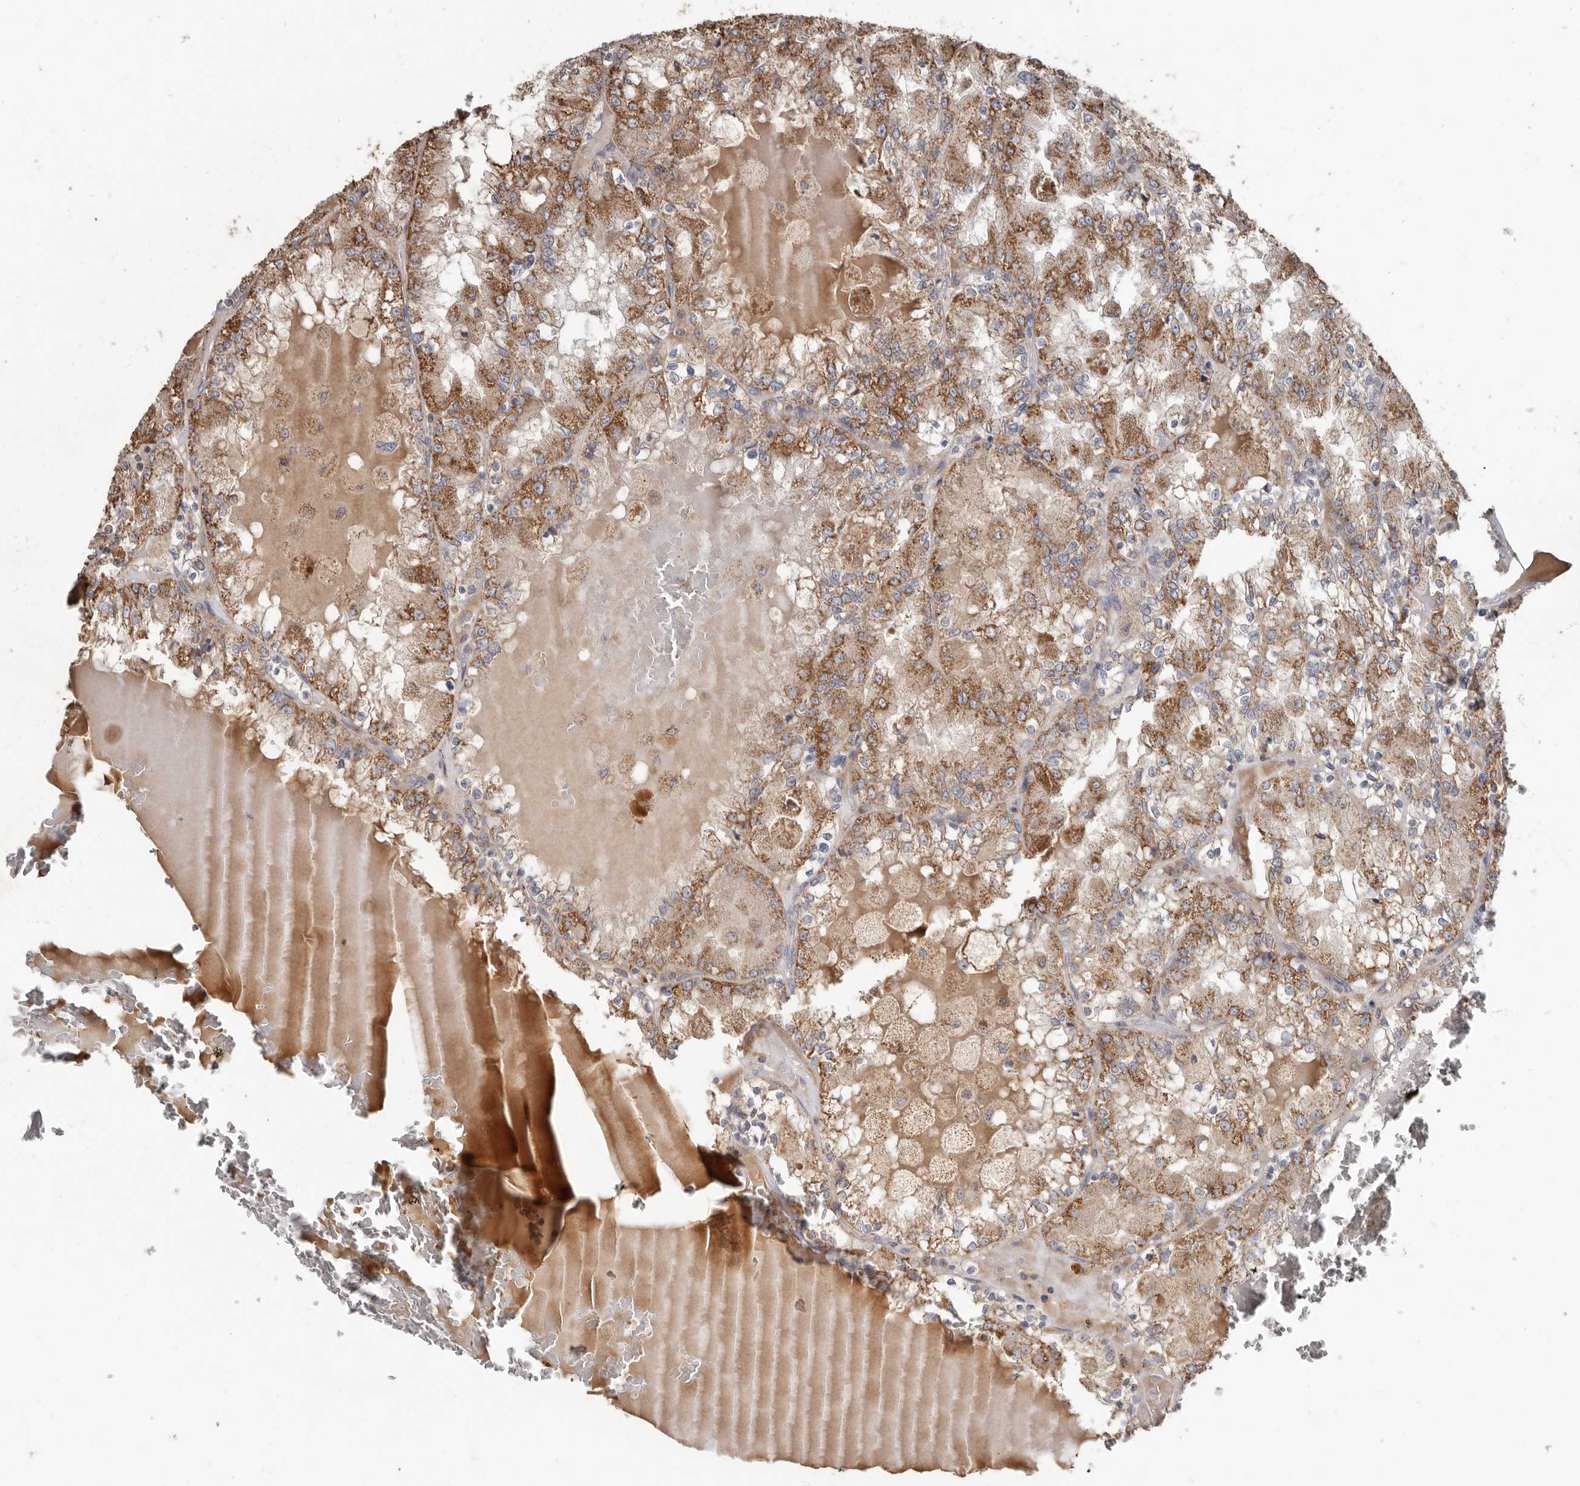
{"staining": {"intensity": "moderate", "quantity": ">75%", "location": "cytoplasmic/membranous"}, "tissue": "renal cancer", "cell_type": "Tumor cells", "image_type": "cancer", "snomed": [{"axis": "morphology", "description": "Adenocarcinoma, NOS"}, {"axis": "topography", "description": "Kidney"}], "caption": "Human renal cancer (adenocarcinoma) stained with a protein marker displays moderate staining in tumor cells.", "gene": "KIF26B", "patient": {"sex": "female", "age": 56}}